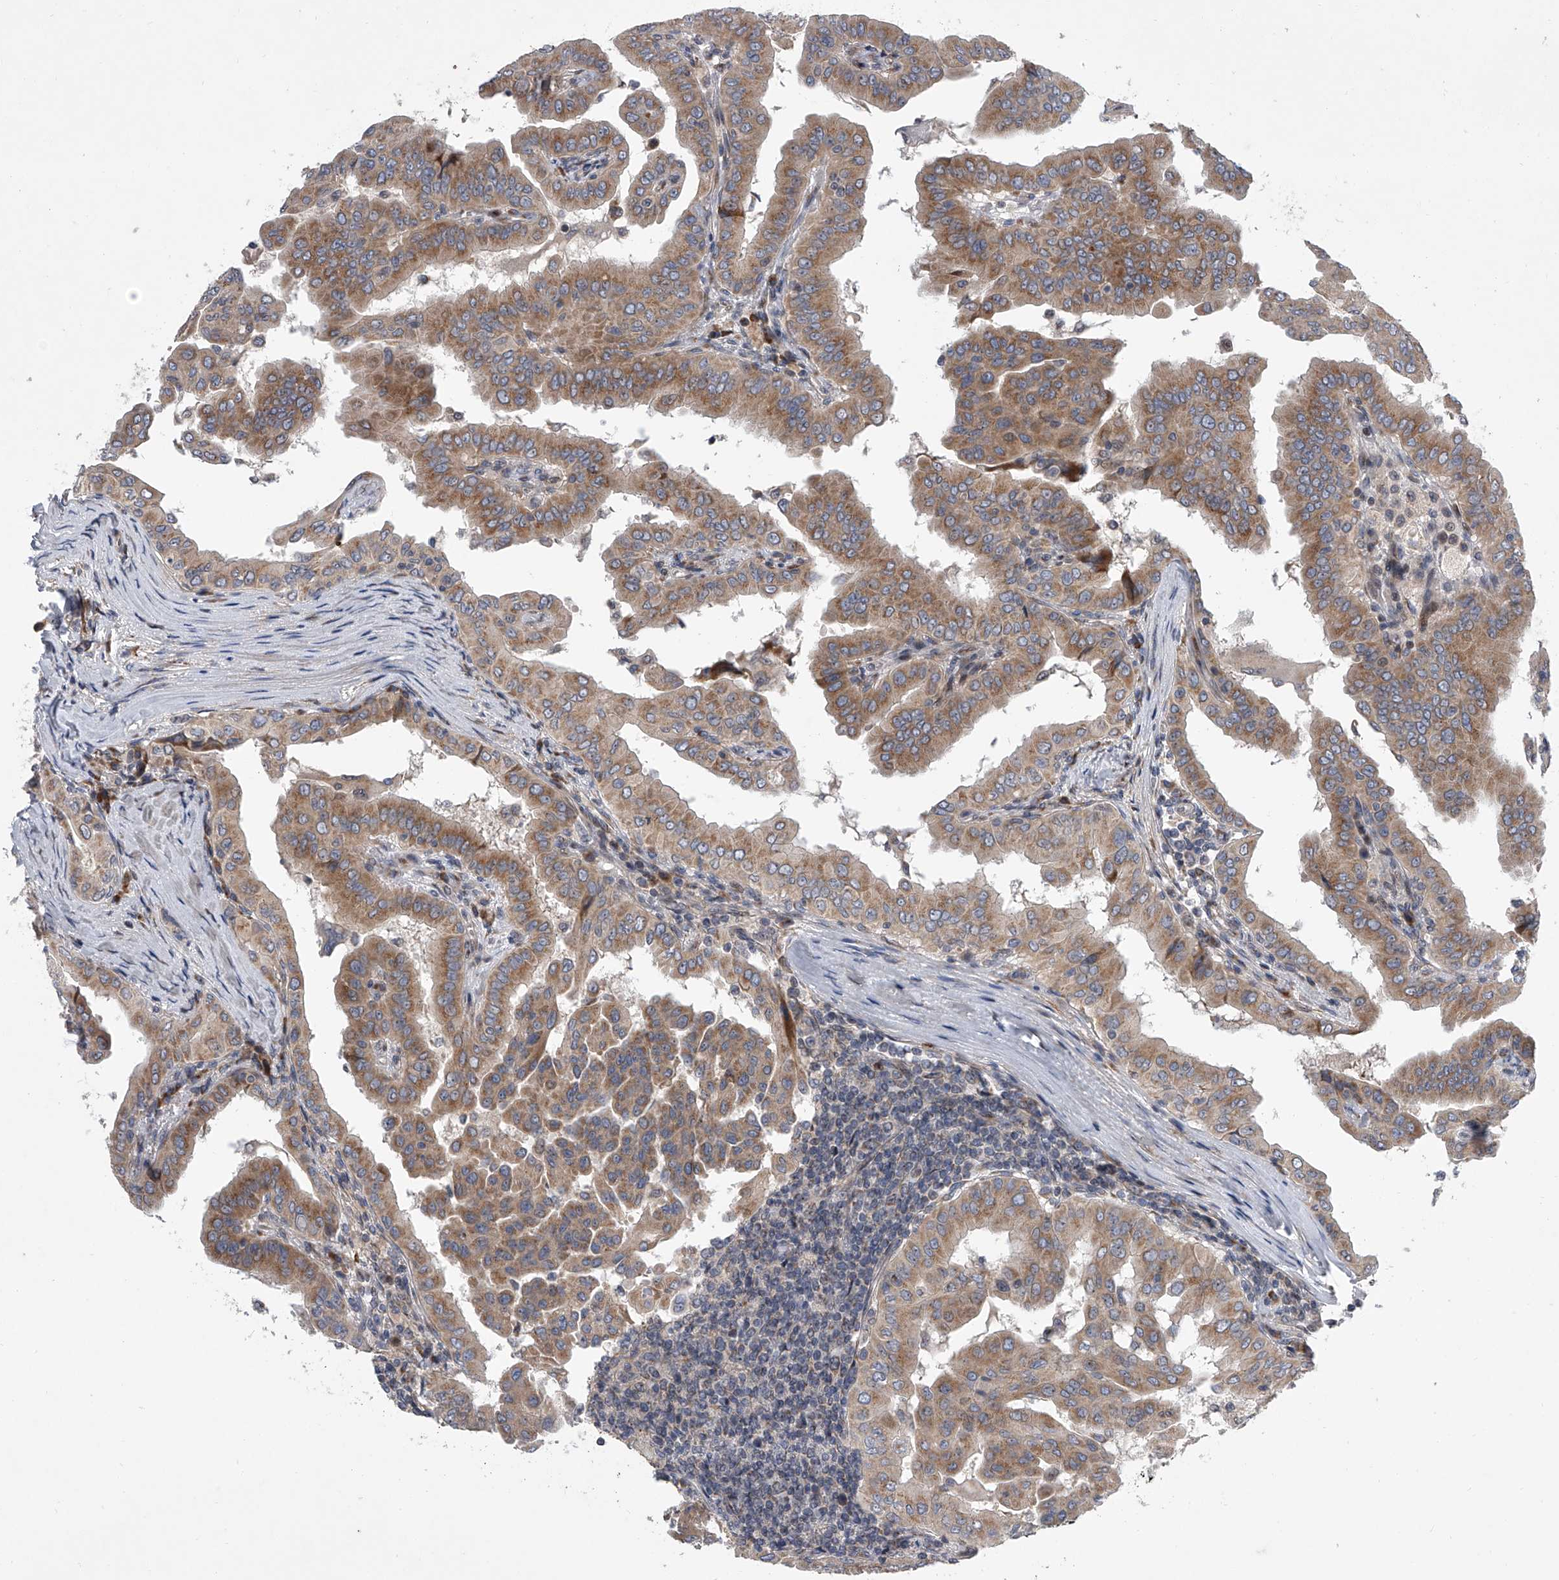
{"staining": {"intensity": "moderate", "quantity": ">75%", "location": "cytoplasmic/membranous"}, "tissue": "thyroid cancer", "cell_type": "Tumor cells", "image_type": "cancer", "snomed": [{"axis": "morphology", "description": "Papillary adenocarcinoma, NOS"}, {"axis": "topography", "description": "Thyroid gland"}], "caption": "Human thyroid cancer stained for a protein (brown) reveals moderate cytoplasmic/membranous positive expression in about >75% of tumor cells.", "gene": "DLGAP2", "patient": {"sex": "male", "age": 33}}